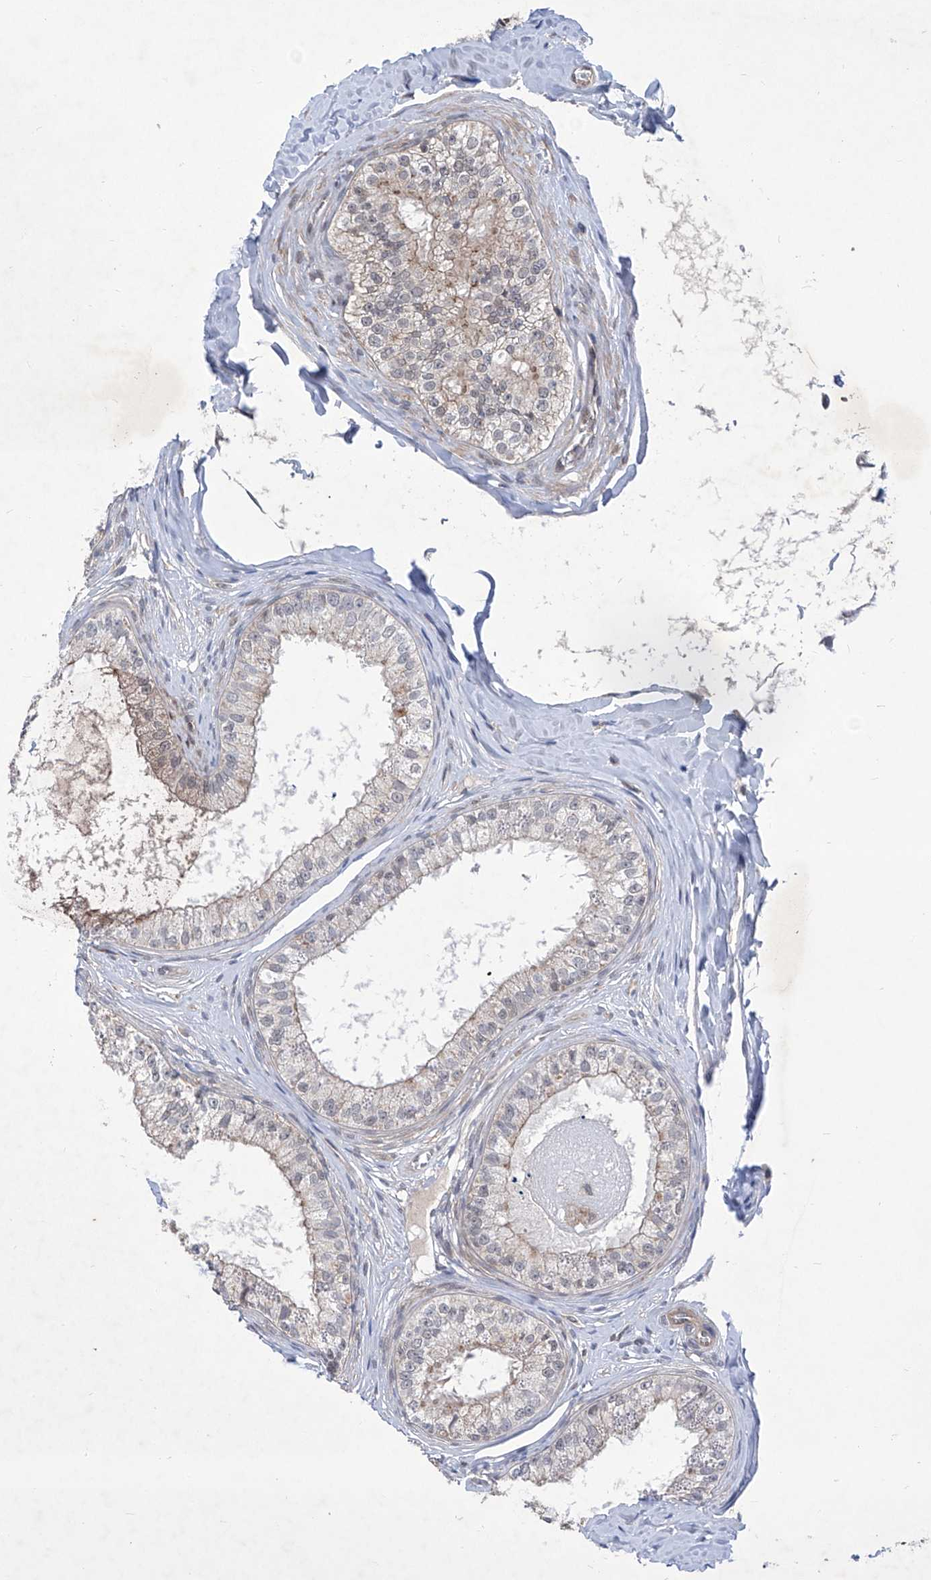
{"staining": {"intensity": "weak", "quantity": "<25%", "location": "cytoplasmic/membranous"}, "tissue": "epididymis", "cell_type": "Glandular cells", "image_type": "normal", "snomed": [{"axis": "morphology", "description": "Normal tissue, NOS"}, {"axis": "topography", "description": "Epididymis"}], "caption": "The immunohistochemistry (IHC) micrograph has no significant staining in glandular cells of epididymis. Brightfield microscopy of immunohistochemistry stained with DAB (brown) and hematoxylin (blue), captured at high magnification.", "gene": "KIFC2", "patient": {"sex": "male", "age": 29}}